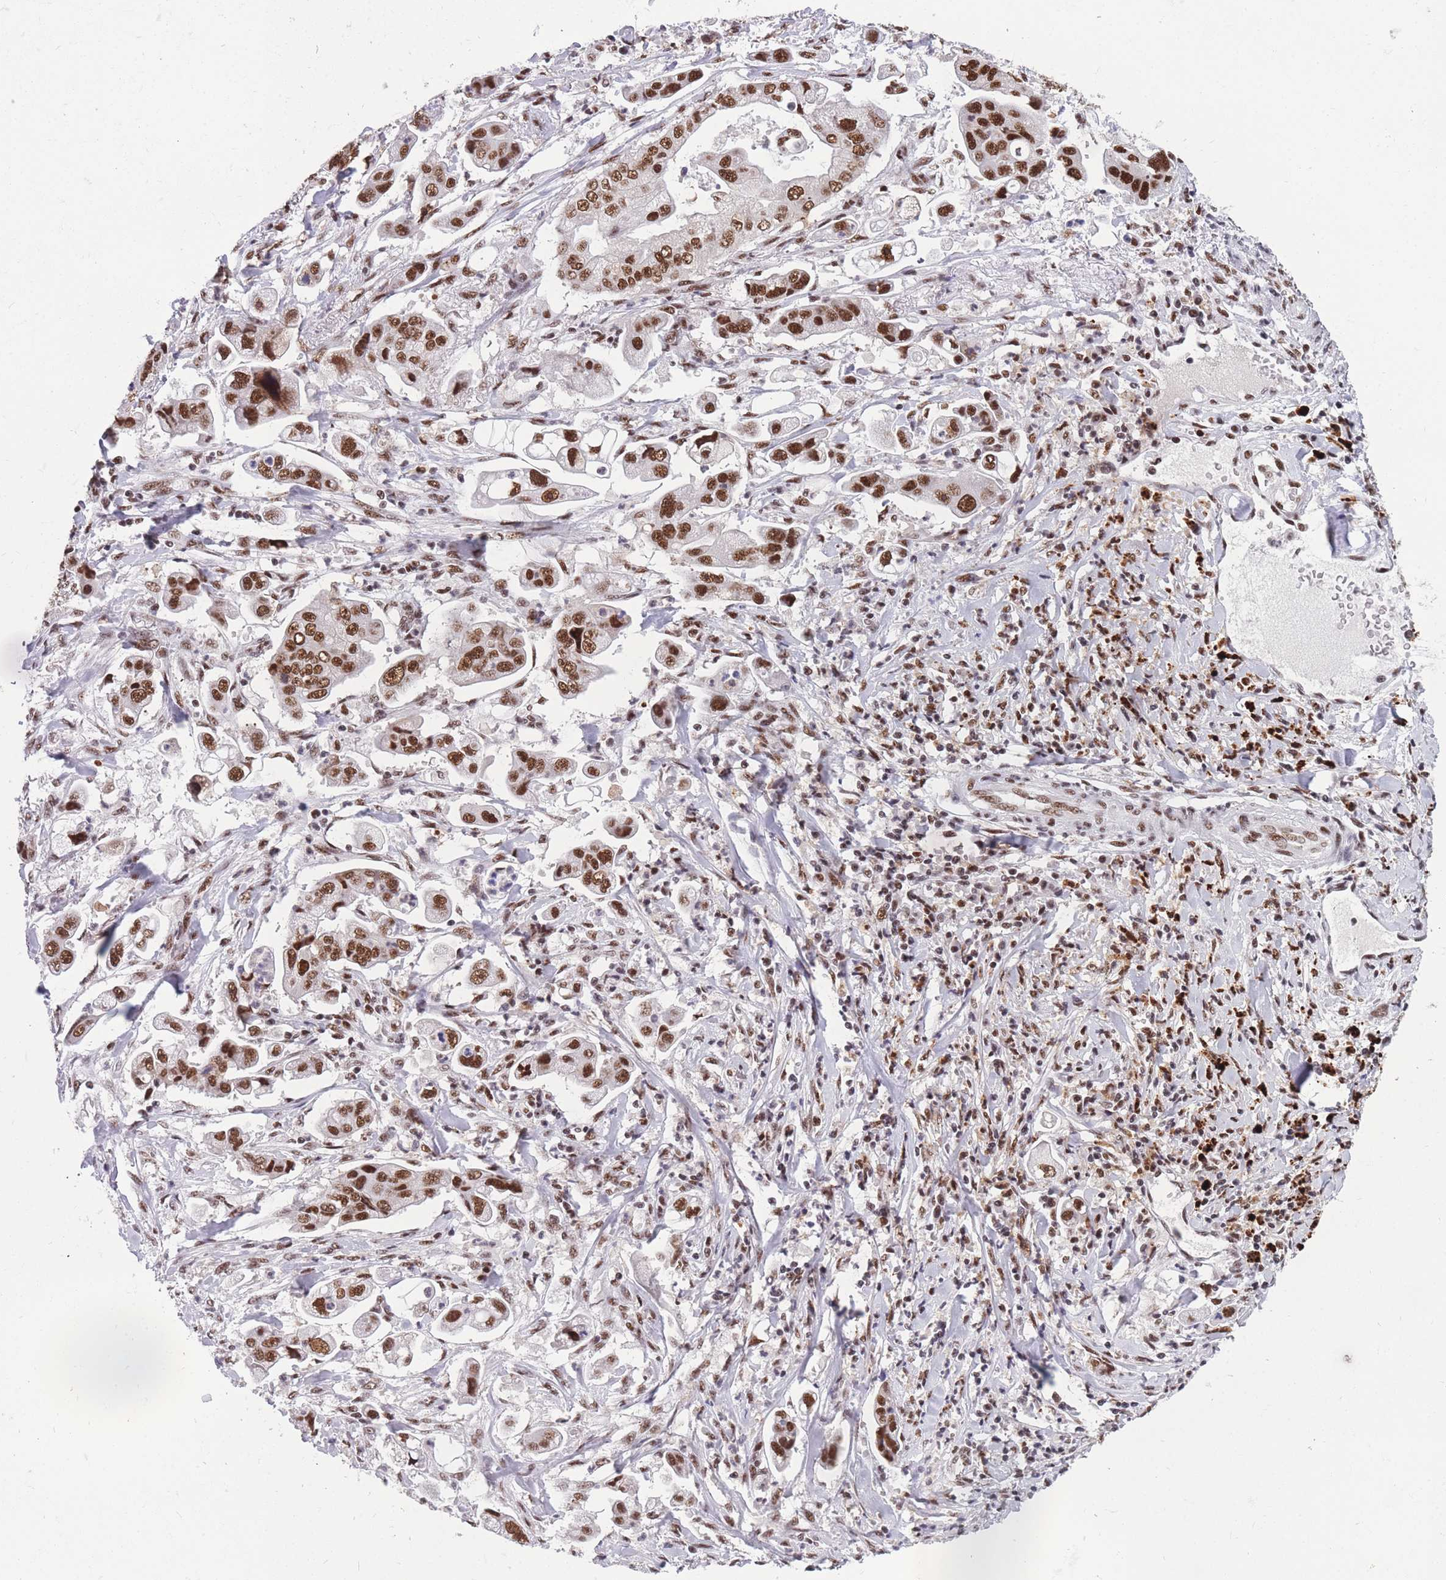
{"staining": {"intensity": "strong", "quantity": ">75%", "location": "nuclear"}, "tissue": "stomach cancer", "cell_type": "Tumor cells", "image_type": "cancer", "snomed": [{"axis": "morphology", "description": "Adenocarcinoma, NOS"}, {"axis": "topography", "description": "Stomach"}], "caption": "Stomach cancer tissue exhibits strong nuclear staining in approximately >75% of tumor cells (Stains: DAB (3,3'-diaminobenzidine) in brown, nuclei in blue, Microscopy: brightfield microscopy at high magnification).", "gene": "PRPF19", "patient": {"sex": "male", "age": 62}}